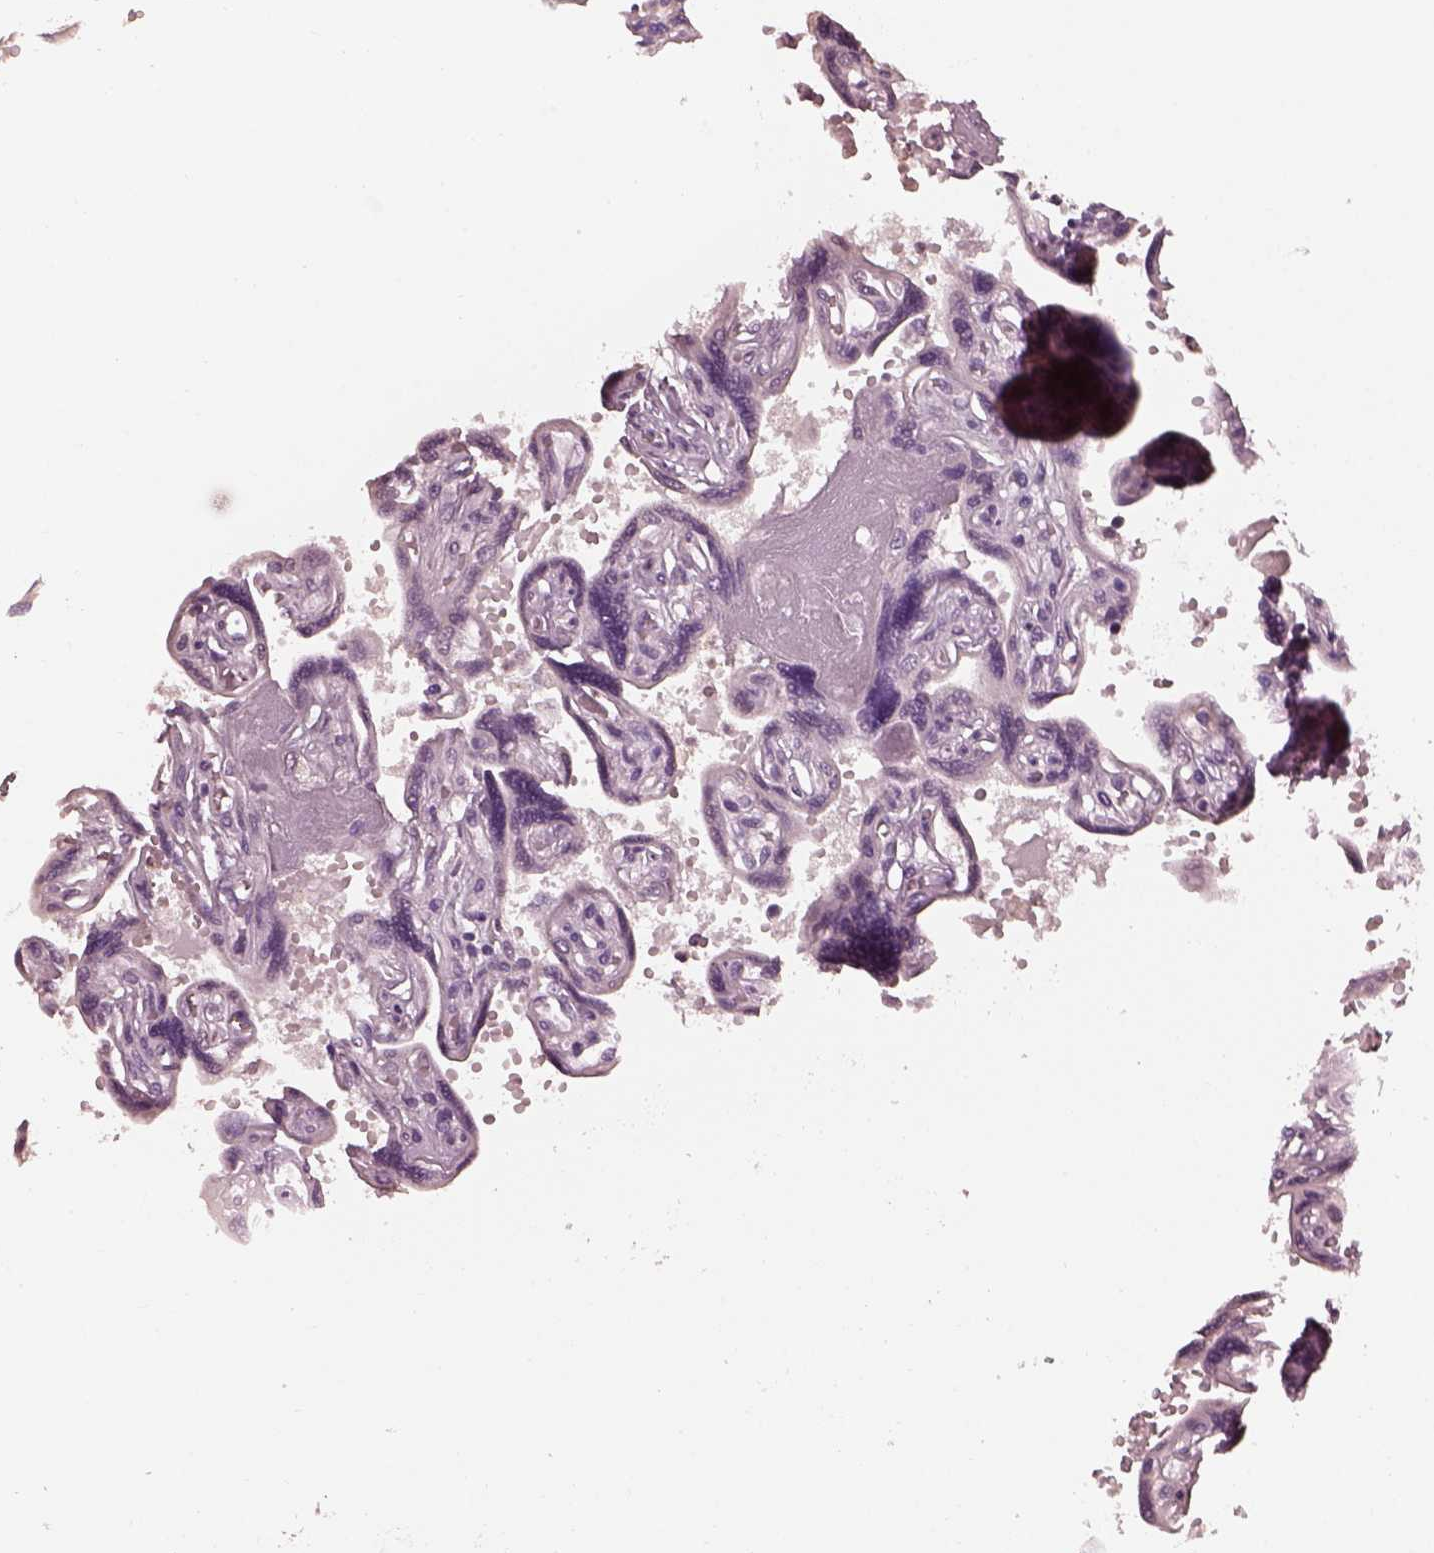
{"staining": {"intensity": "negative", "quantity": "none", "location": "none"}, "tissue": "placenta", "cell_type": "Decidual cells", "image_type": "normal", "snomed": [{"axis": "morphology", "description": "Normal tissue, NOS"}, {"axis": "topography", "description": "Placenta"}], "caption": "A micrograph of placenta stained for a protein displays no brown staining in decidual cells.", "gene": "TSKS", "patient": {"sex": "female", "age": 32}}